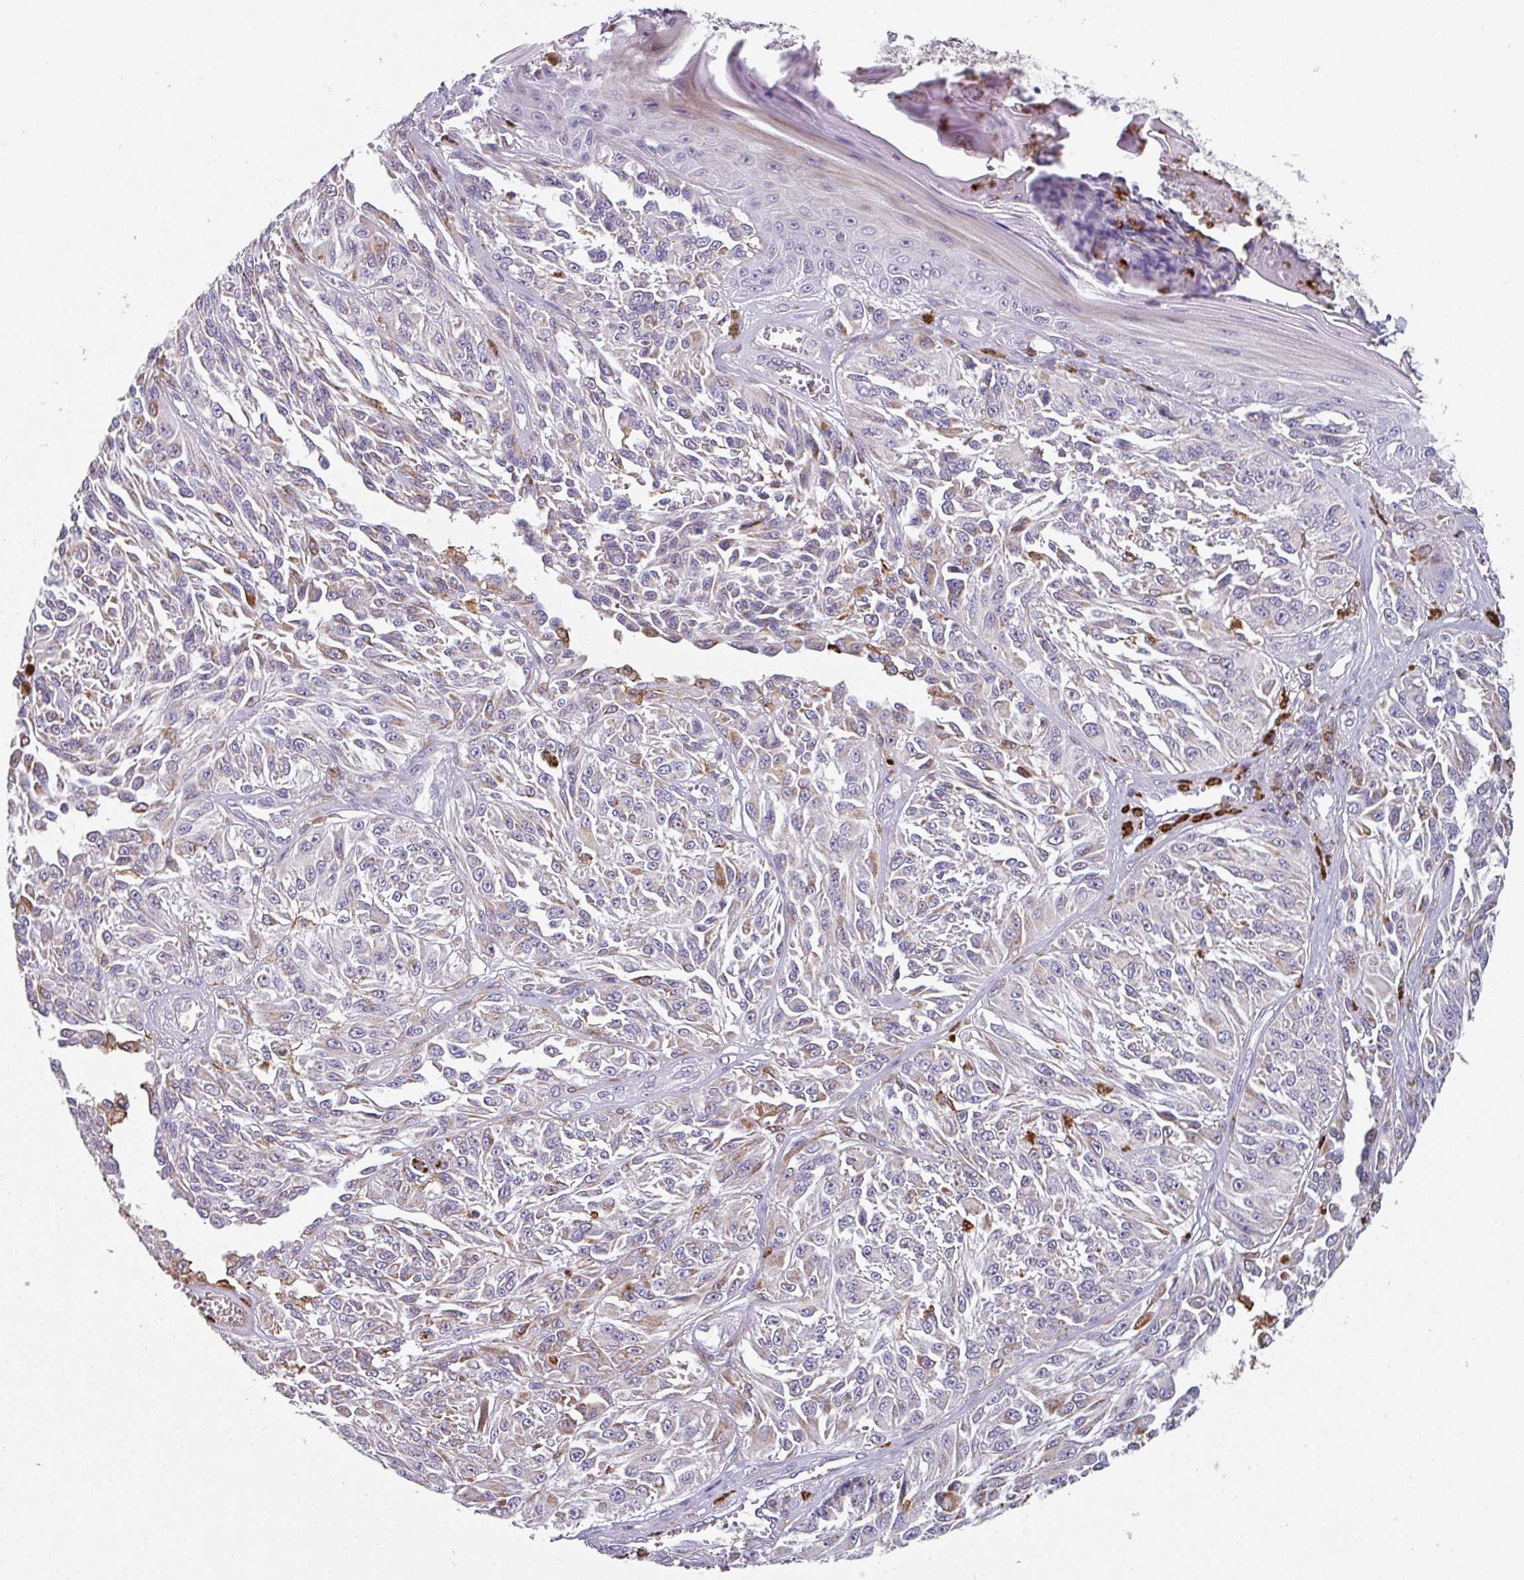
{"staining": {"intensity": "negative", "quantity": "none", "location": "none"}, "tissue": "melanoma", "cell_type": "Tumor cells", "image_type": "cancer", "snomed": [{"axis": "morphology", "description": "Malignant melanoma, NOS"}, {"axis": "topography", "description": "Skin"}], "caption": "An immunohistochemistry image of malignant melanoma is shown. There is no staining in tumor cells of malignant melanoma.", "gene": "EXOSC5", "patient": {"sex": "male", "age": 94}}